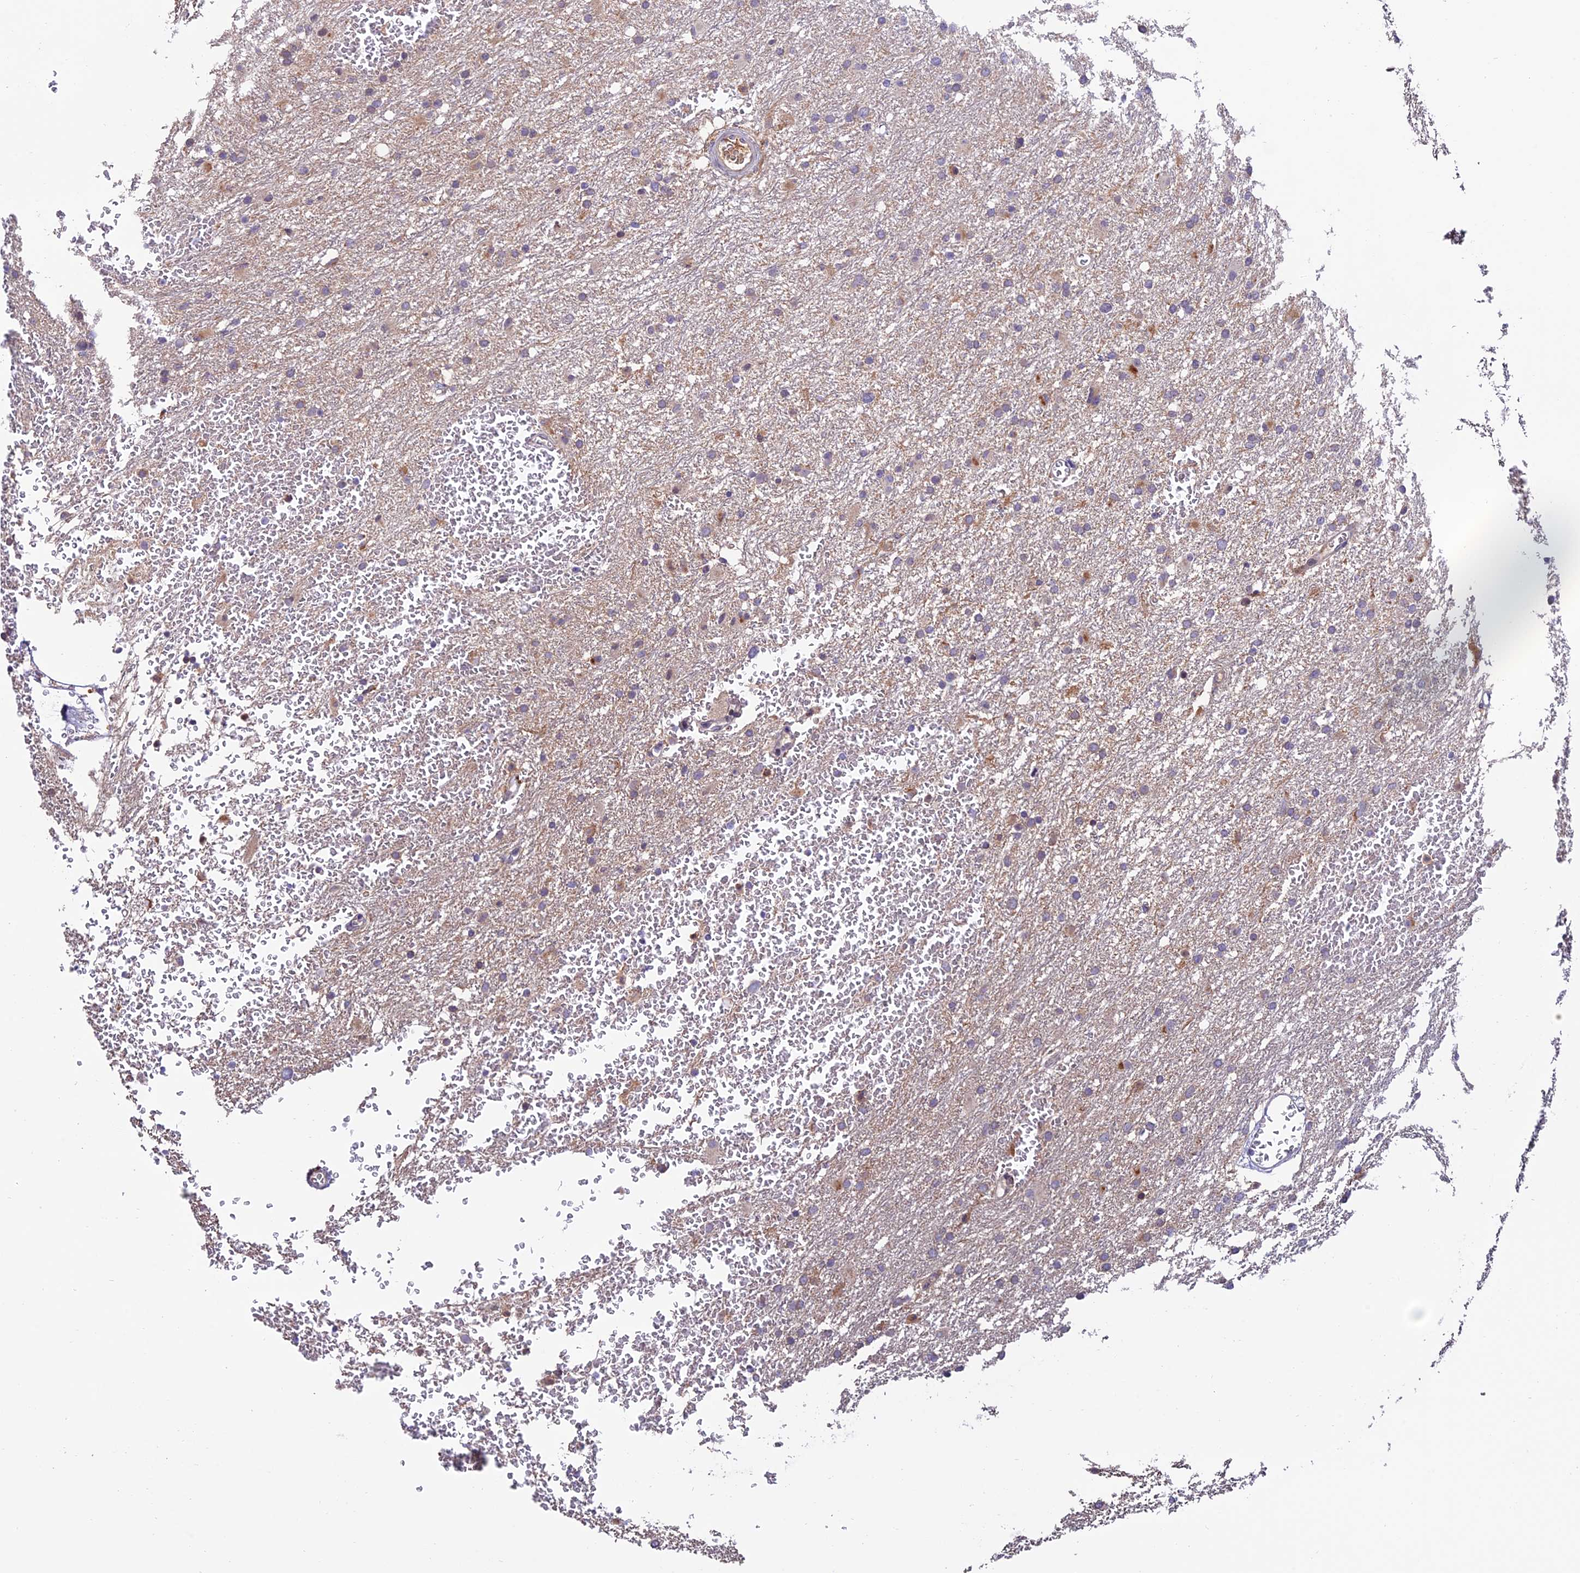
{"staining": {"intensity": "negative", "quantity": "none", "location": "none"}, "tissue": "glioma", "cell_type": "Tumor cells", "image_type": "cancer", "snomed": [{"axis": "morphology", "description": "Glioma, malignant, High grade"}, {"axis": "topography", "description": "Cerebral cortex"}], "caption": "A micrograph of glioma stained for a protein shows no brown staining in tumor cells.", "gene": "ARHGEF18", "patient": {"sex": "female", "age": 36}}